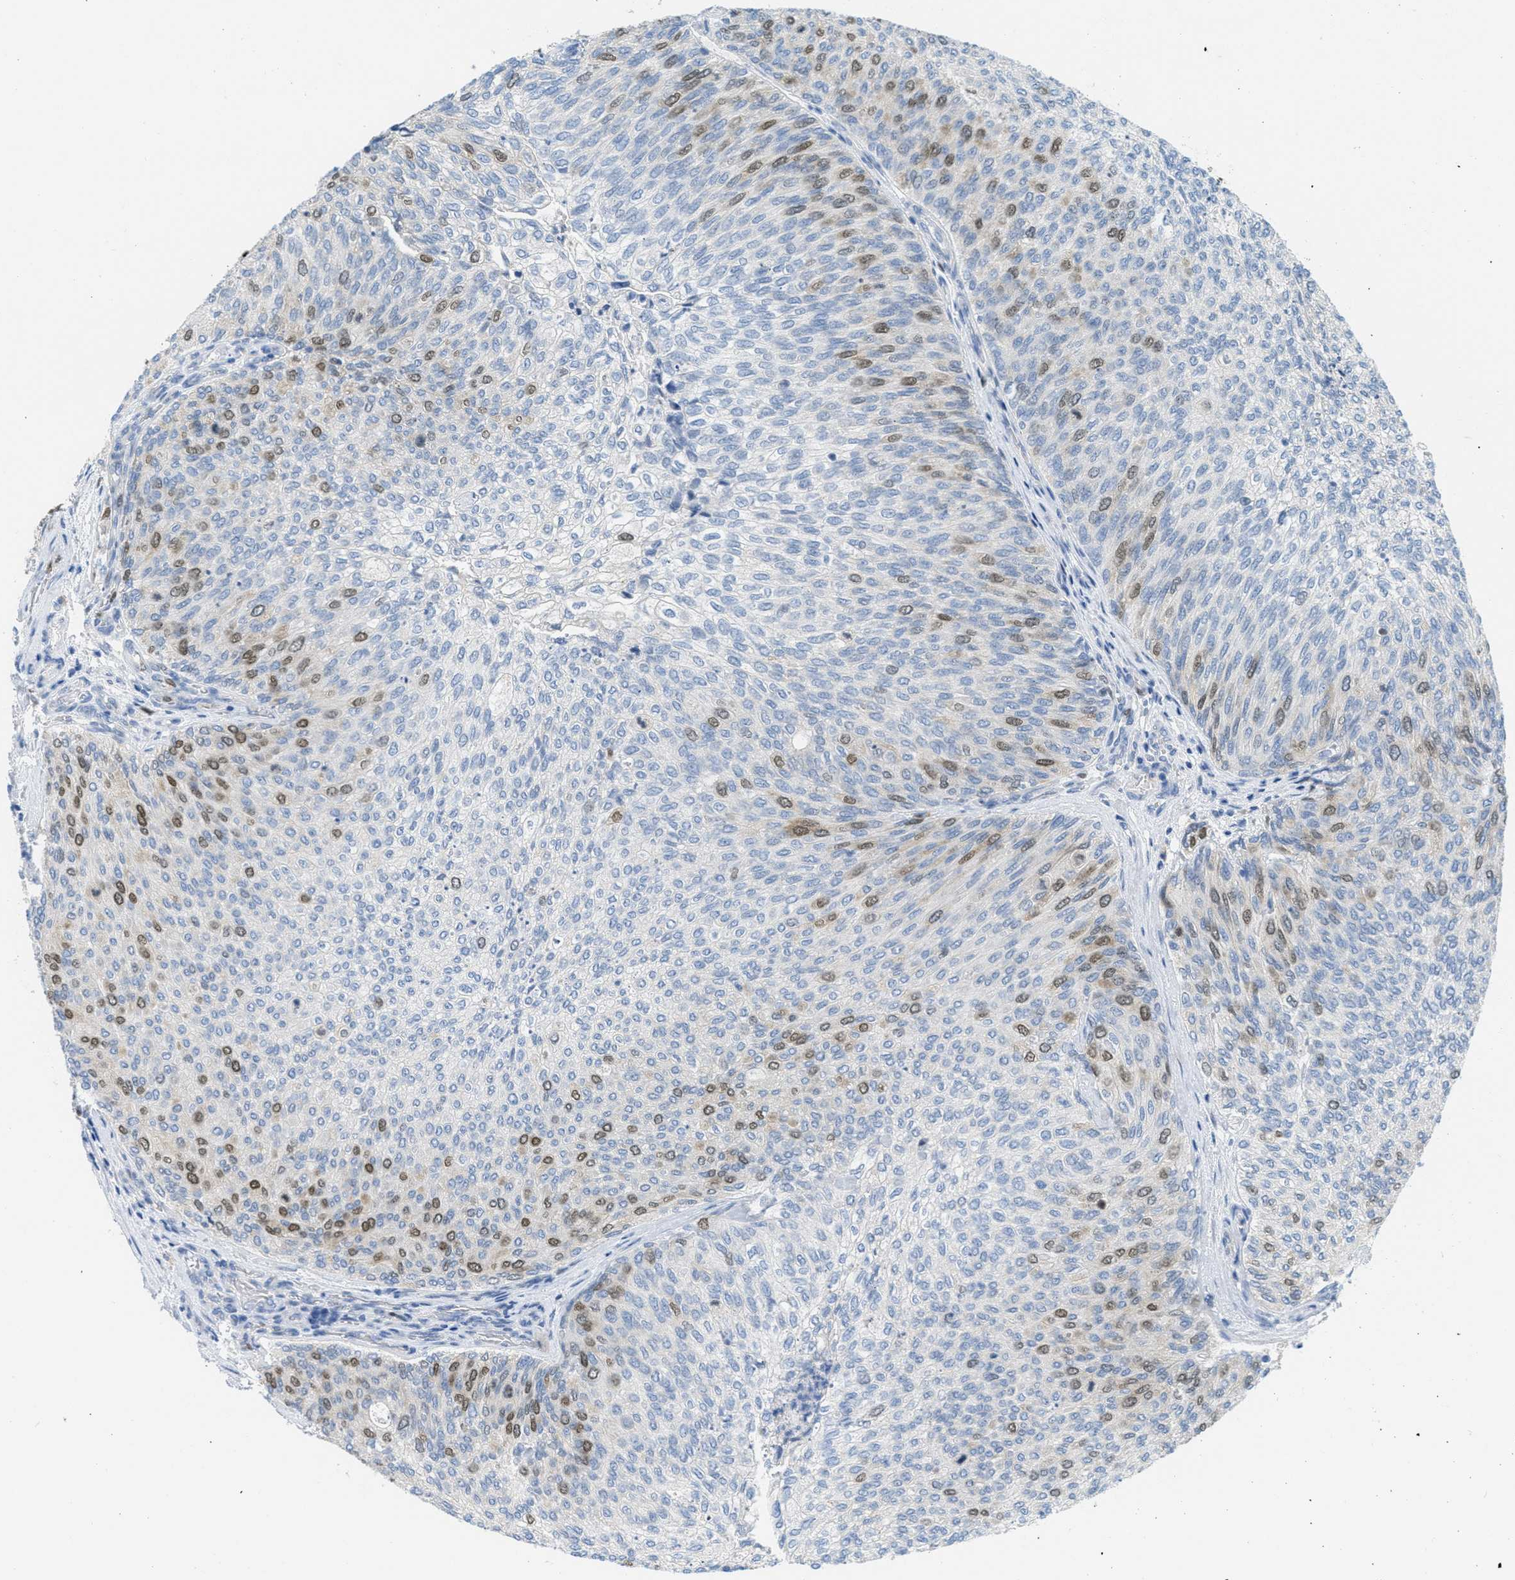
{"staining": {"intensity": "moderate", "quantity": "25%-75%", "location": "nuclear"}, "tissue": "urothelial cancer", "cell_type": "Tumor cells", "image_type": "cancer", "snomed": [{"axis": "morphology", "description": "Urothelial carcinoma, Low grade"}, {"axis": "topography", "description": "Urinary bladder"}], "caption": "Urothelial cancer was stained to show a protein in brown. There is medium levels of moderate nuclear staining in approximately 25%-75% of tumor cells.", "gene": "ORC6", "patient": {"sex": "female", "age": 79}}